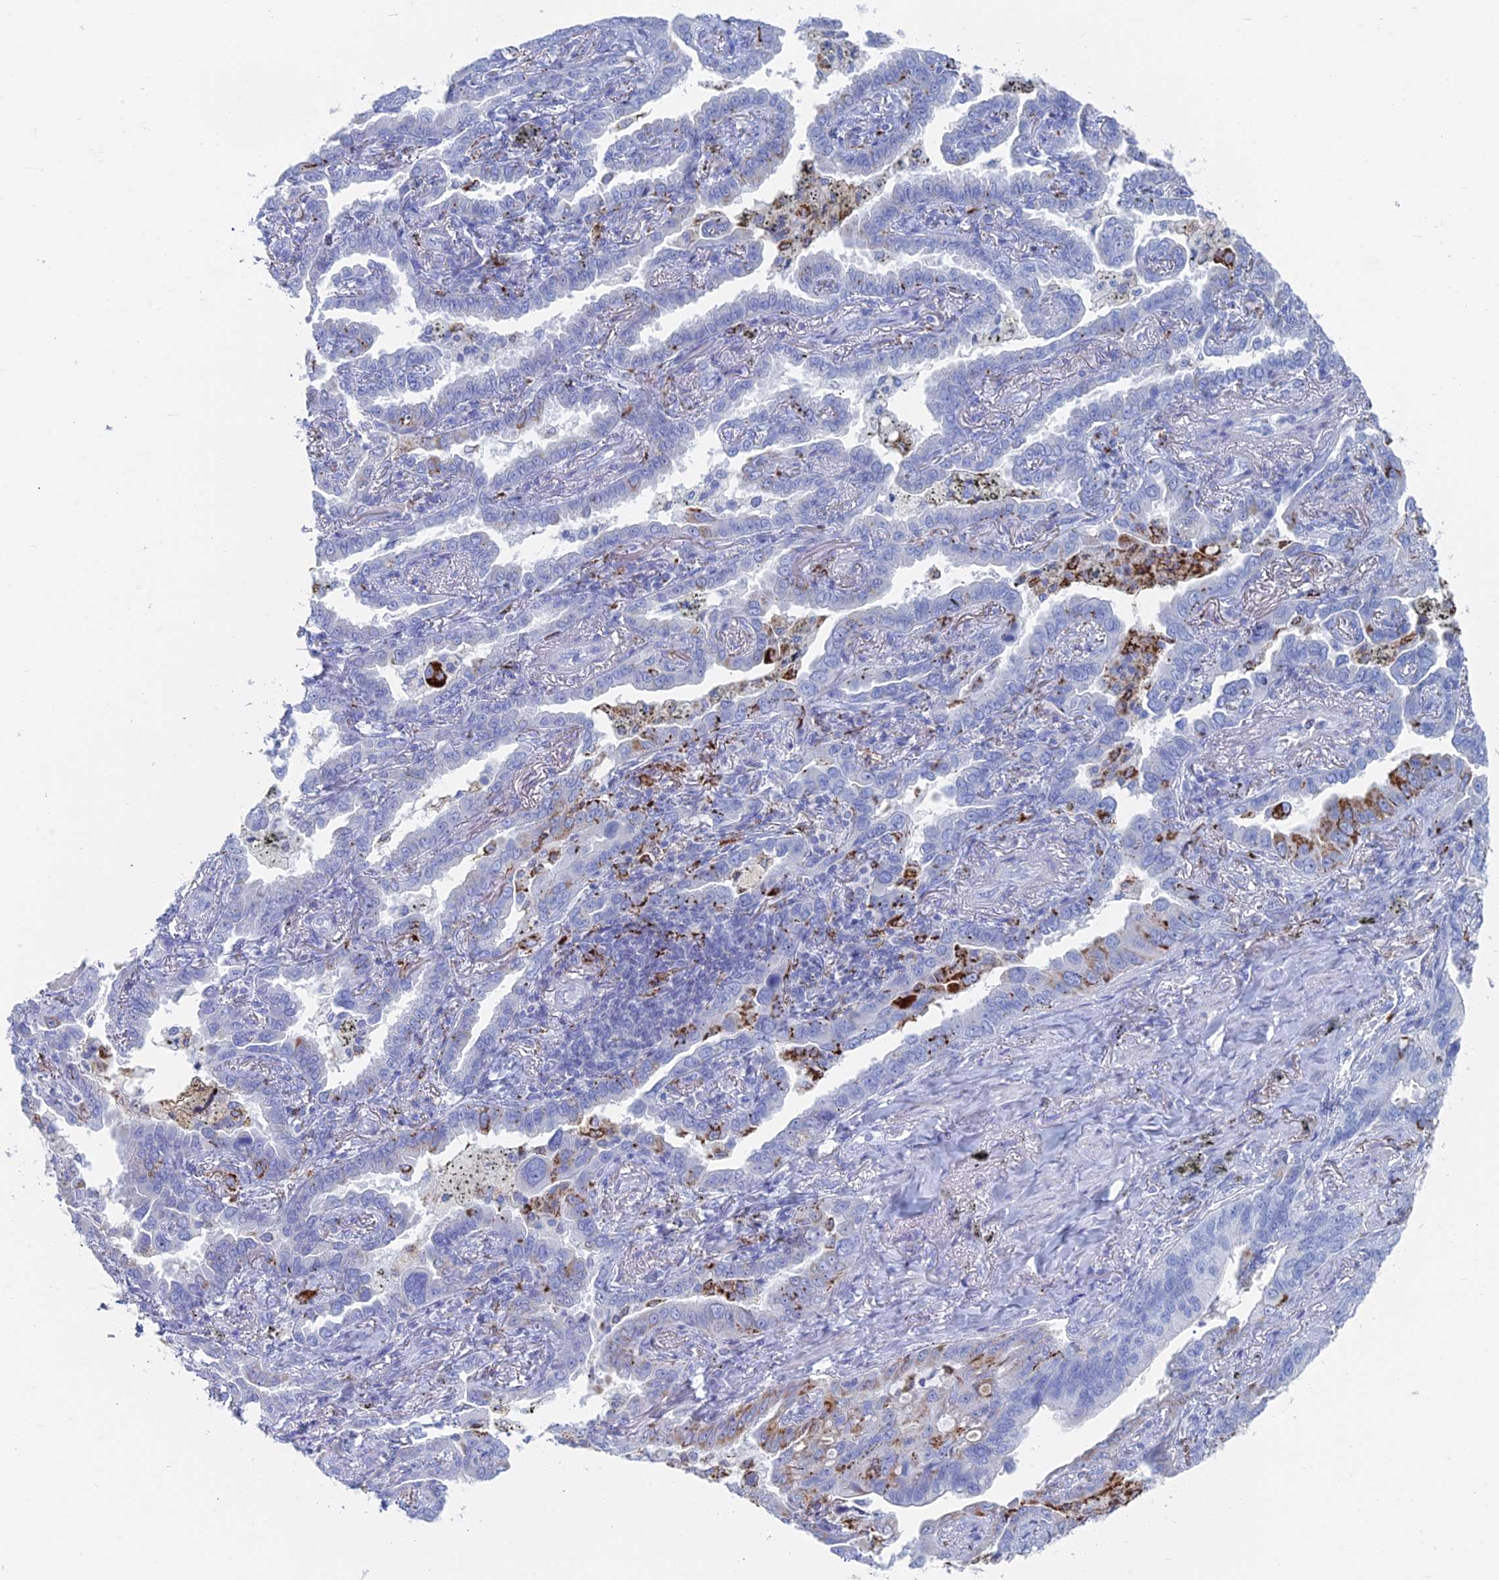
{"staining": {"intensity": "strong", "quantity": "<25%", "location": "cytoplasmic/membranous"}, "tissue": "lung cancer", "cell_type": "Tumor cells", "image_type": "cancer", "snomed": [{"axis": "morphology", "description": "Adenocarcinoma, NOS"}, {"axis": "topography", "description": "Lung"}], "caption": "Lung adenocarcinoma was stained to show a protein in brown. There is medium levels of strong cytoplasmic/membranous staining in about <25% of tumor cells. (DAB (3,3'-diaminobenzidine) IHC with brightfield microscopy, high magnification).", "gene": "ALMS1", "patient": {"sex": "male", "age": 67}}